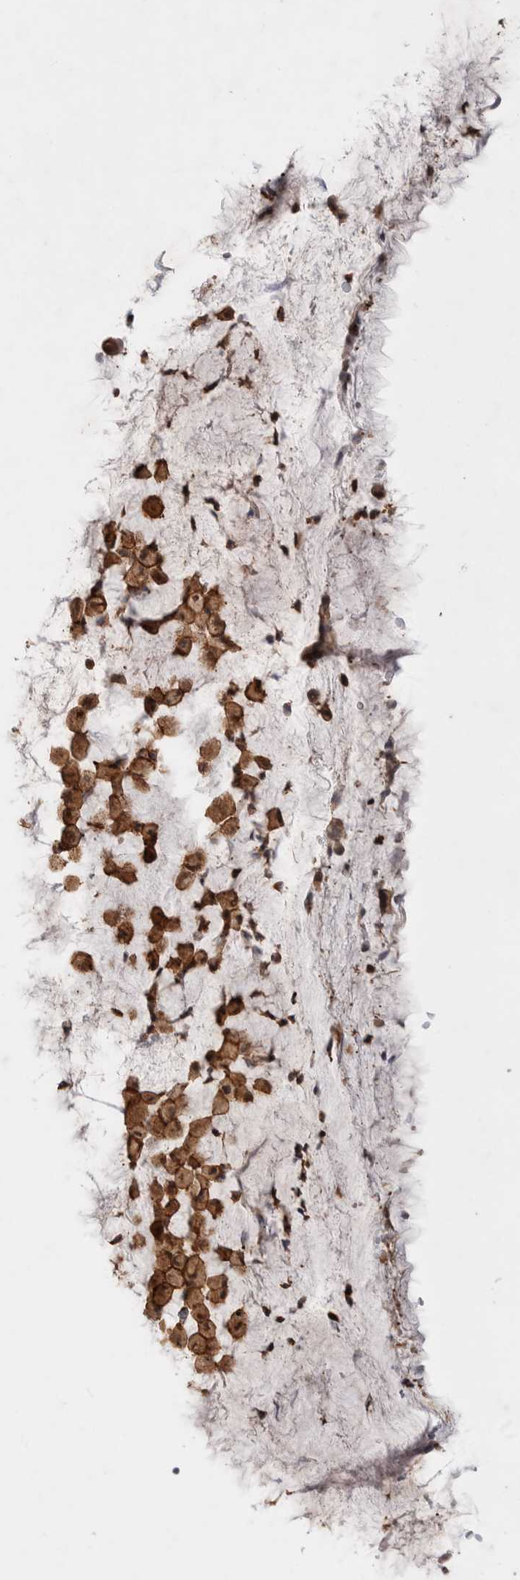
{"staining": {"intensity": "moderate", "quantity": ">75%", "location": "cytoplasmic/membranous"}, "tissue": "bronchus", "cell_type": "Respiratory epithelial cells", "image_type": "normal", "snomed": [{"axis": "morphology", "description": "Normal tissue, NOS"}, {"axis": "topography", "description": "Cartilage tissue"}], "caption": "IHC staining of unremarkable bronchus, which exhibits medium levels of moderate cytoplasmic/membranous positivity in approximately >75% of respiratory epithelial cells indicating moderate cytoplasmic/membranous protein positivity. The staining was performed using DAB (3,3'-diaminobenzidine) (brown) for protein detection and nuclei were counterstained in hematoxylin (blue).", "gene": "ZNF704", "patient": {"sex": "female", "age": 63}}